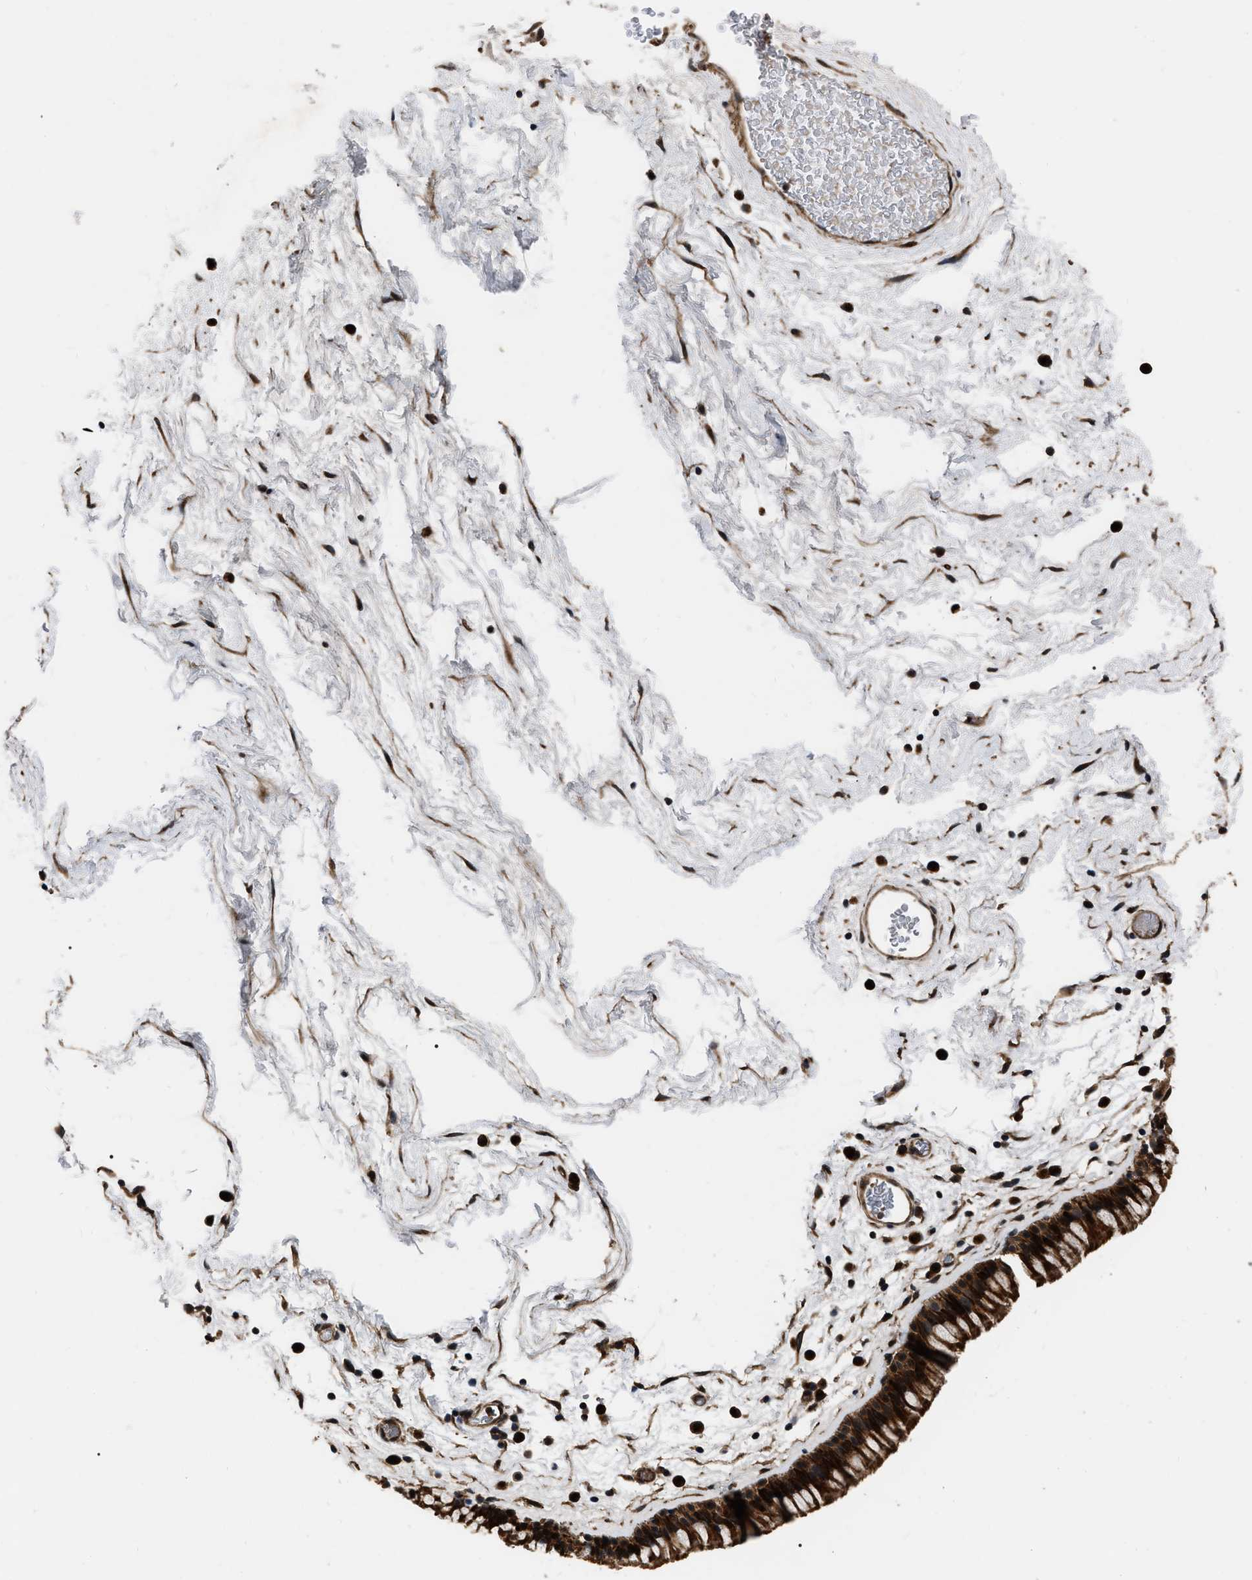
{"staining": {"intensity": "strong", "quantity": ">75%", "location": "cytoplasmic/membranous,nuclear"}, "tissue": "nasopharynx", "cell_type": "Respiratory epithelial cells", "image_type": "normal", "snomed": [{"axis": "morphology", "description": "Normal tissue, NOS"}, {"axis": "morphology", "description": "Inflammation, NOS"}, {"axis": "topography", "description": "Nasopharynx"}], "caption": "Brown immunohistochemical staining in benign nasopharynx exhibits strong cytoplasmic/membranous,nuclear expression in approximately >75% of respiratory epithelial cells.", "gene": "PPWD1", "patient": {"sex": "male", "age": 48}}